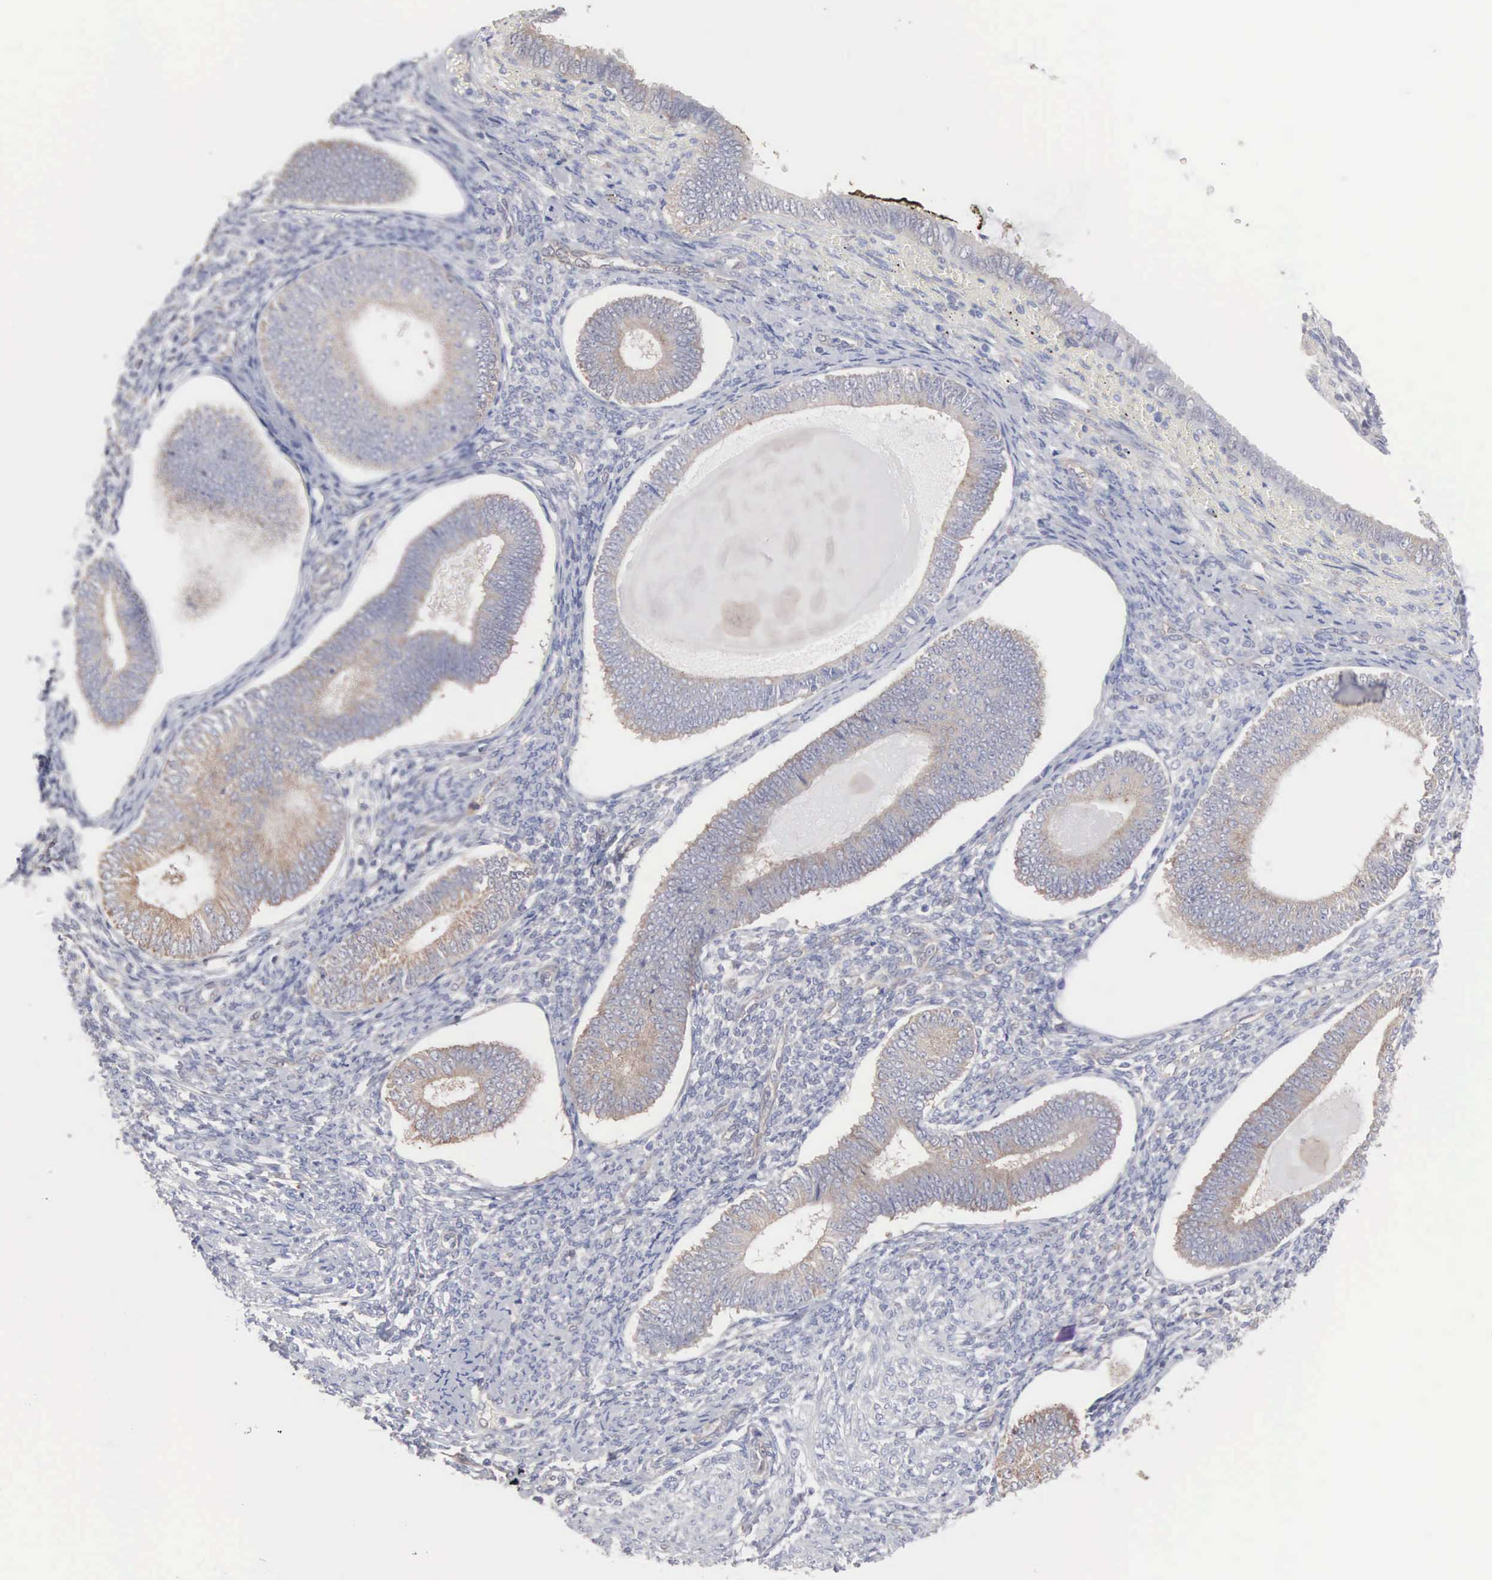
{"staining": {"intensity": "negative", "quantity": "none", "location": "none"}, "tissue": "endometrium", "cell_type": "Cells in endometrial stroma", "image_type": "normal", "snomed": [{"axis": "morphology", "description": "Normal tissue, NOS"}, {"axis": "topography", "description": "Endometrium"}], "caption": "Immunohistochemistry (IHC) image of unremarkable endometrium stained for a protein (brown), which reveals no expression in cells in endometrial stroma.", "gene": "MTHFD1", "patient": {"sex": "female", "age": 82}}